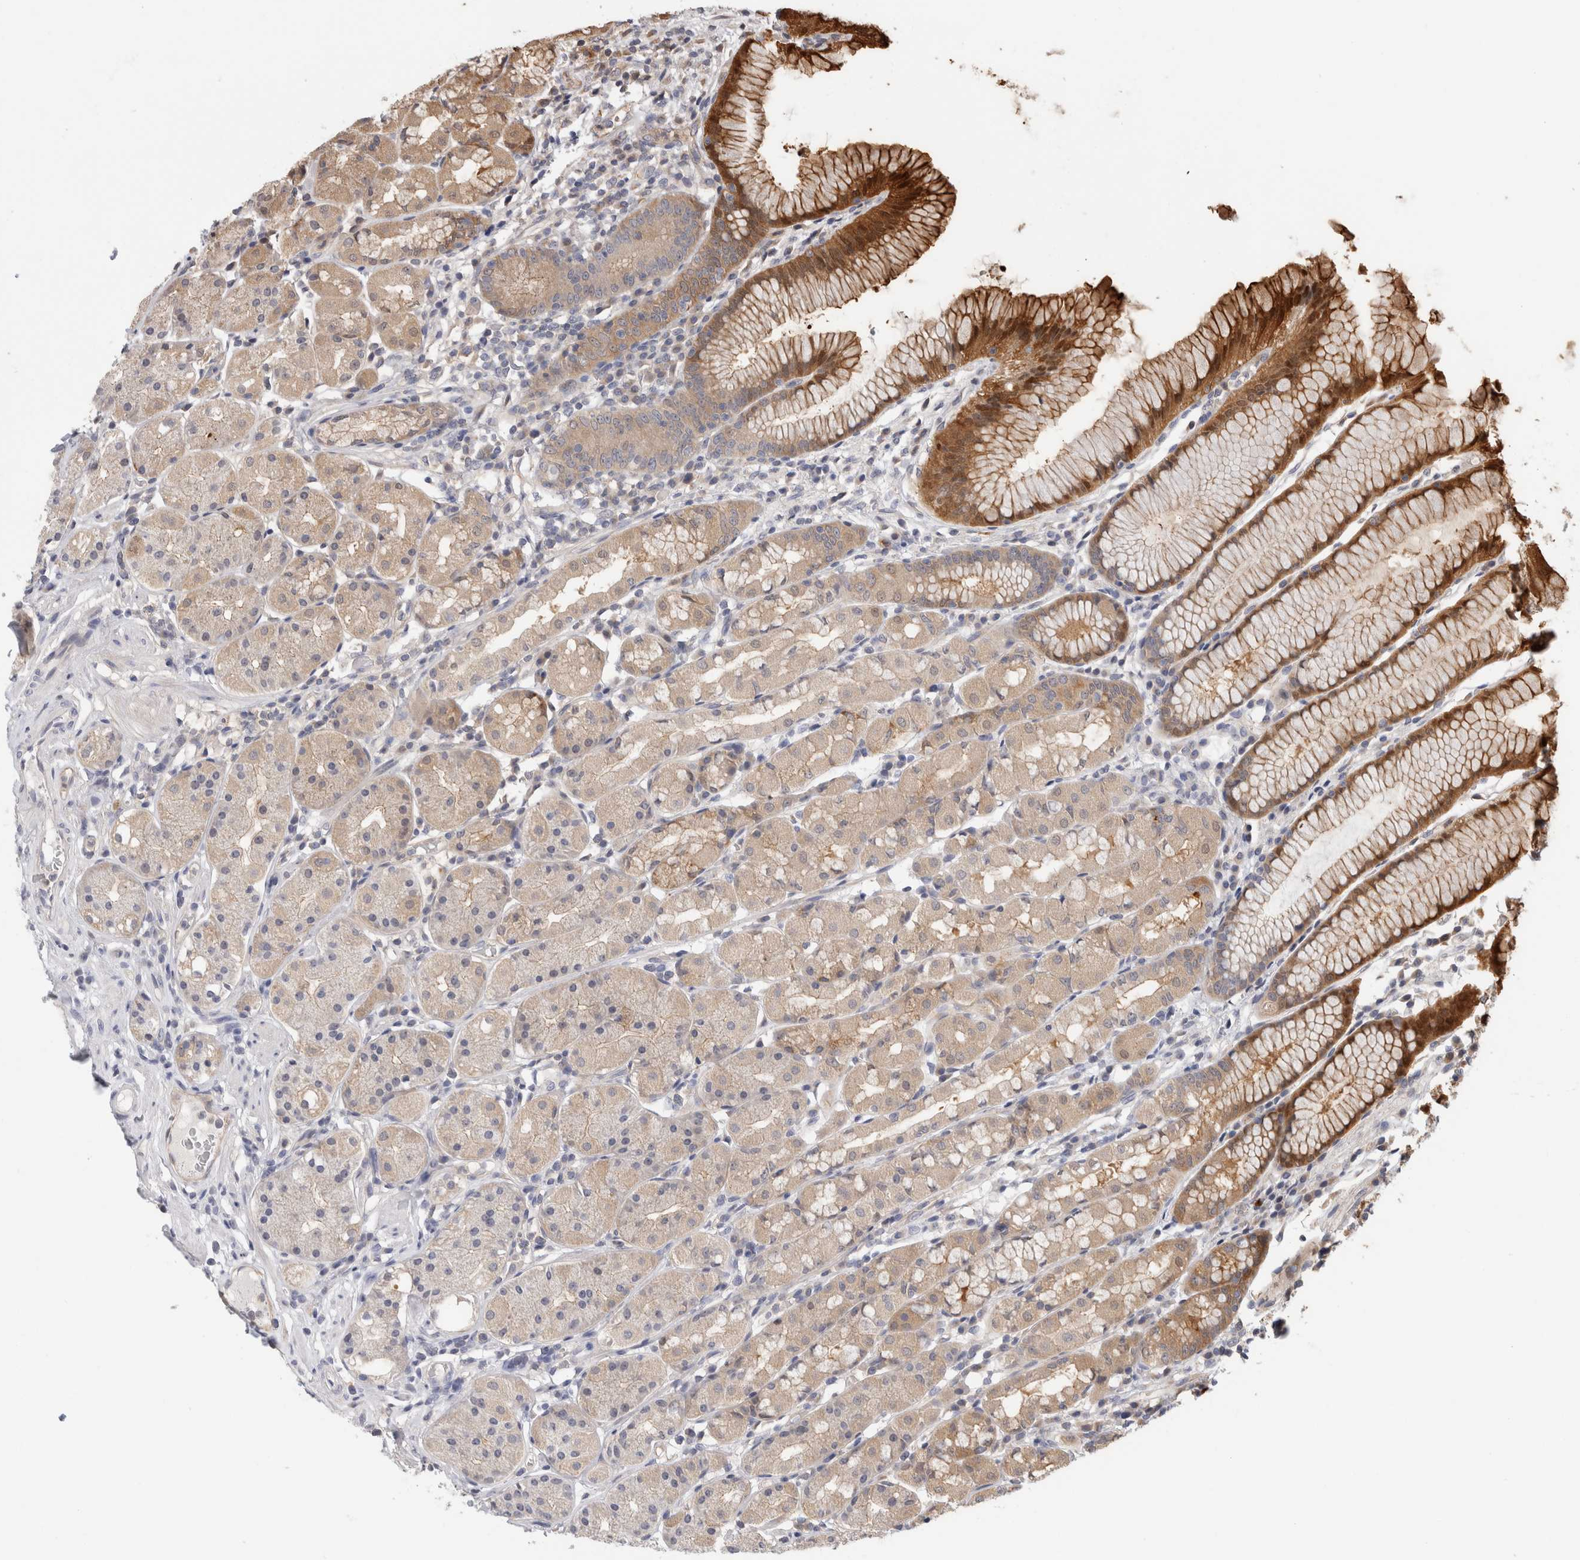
{"staining": {"intensity": "strong", "quantity": "<25%", "location": "cytoplasmic/membranous"}, "tissue": "stomach", "cell_type": "Glandular cells", "image_type": "normal", "snomed": [{"axis": "morphology", "description": "Normal tissue, NOS"}, {"axis": "topography", "description": "Stomach, lower"}], "caption": "Brown immunohistochemical staining in unremarkable stomach displays strong cytoplasmic/membranous positivity in approximately <25% of glandular cells.", "gene": "PGM1", "patient": {"sex": "female", "age": 56}}